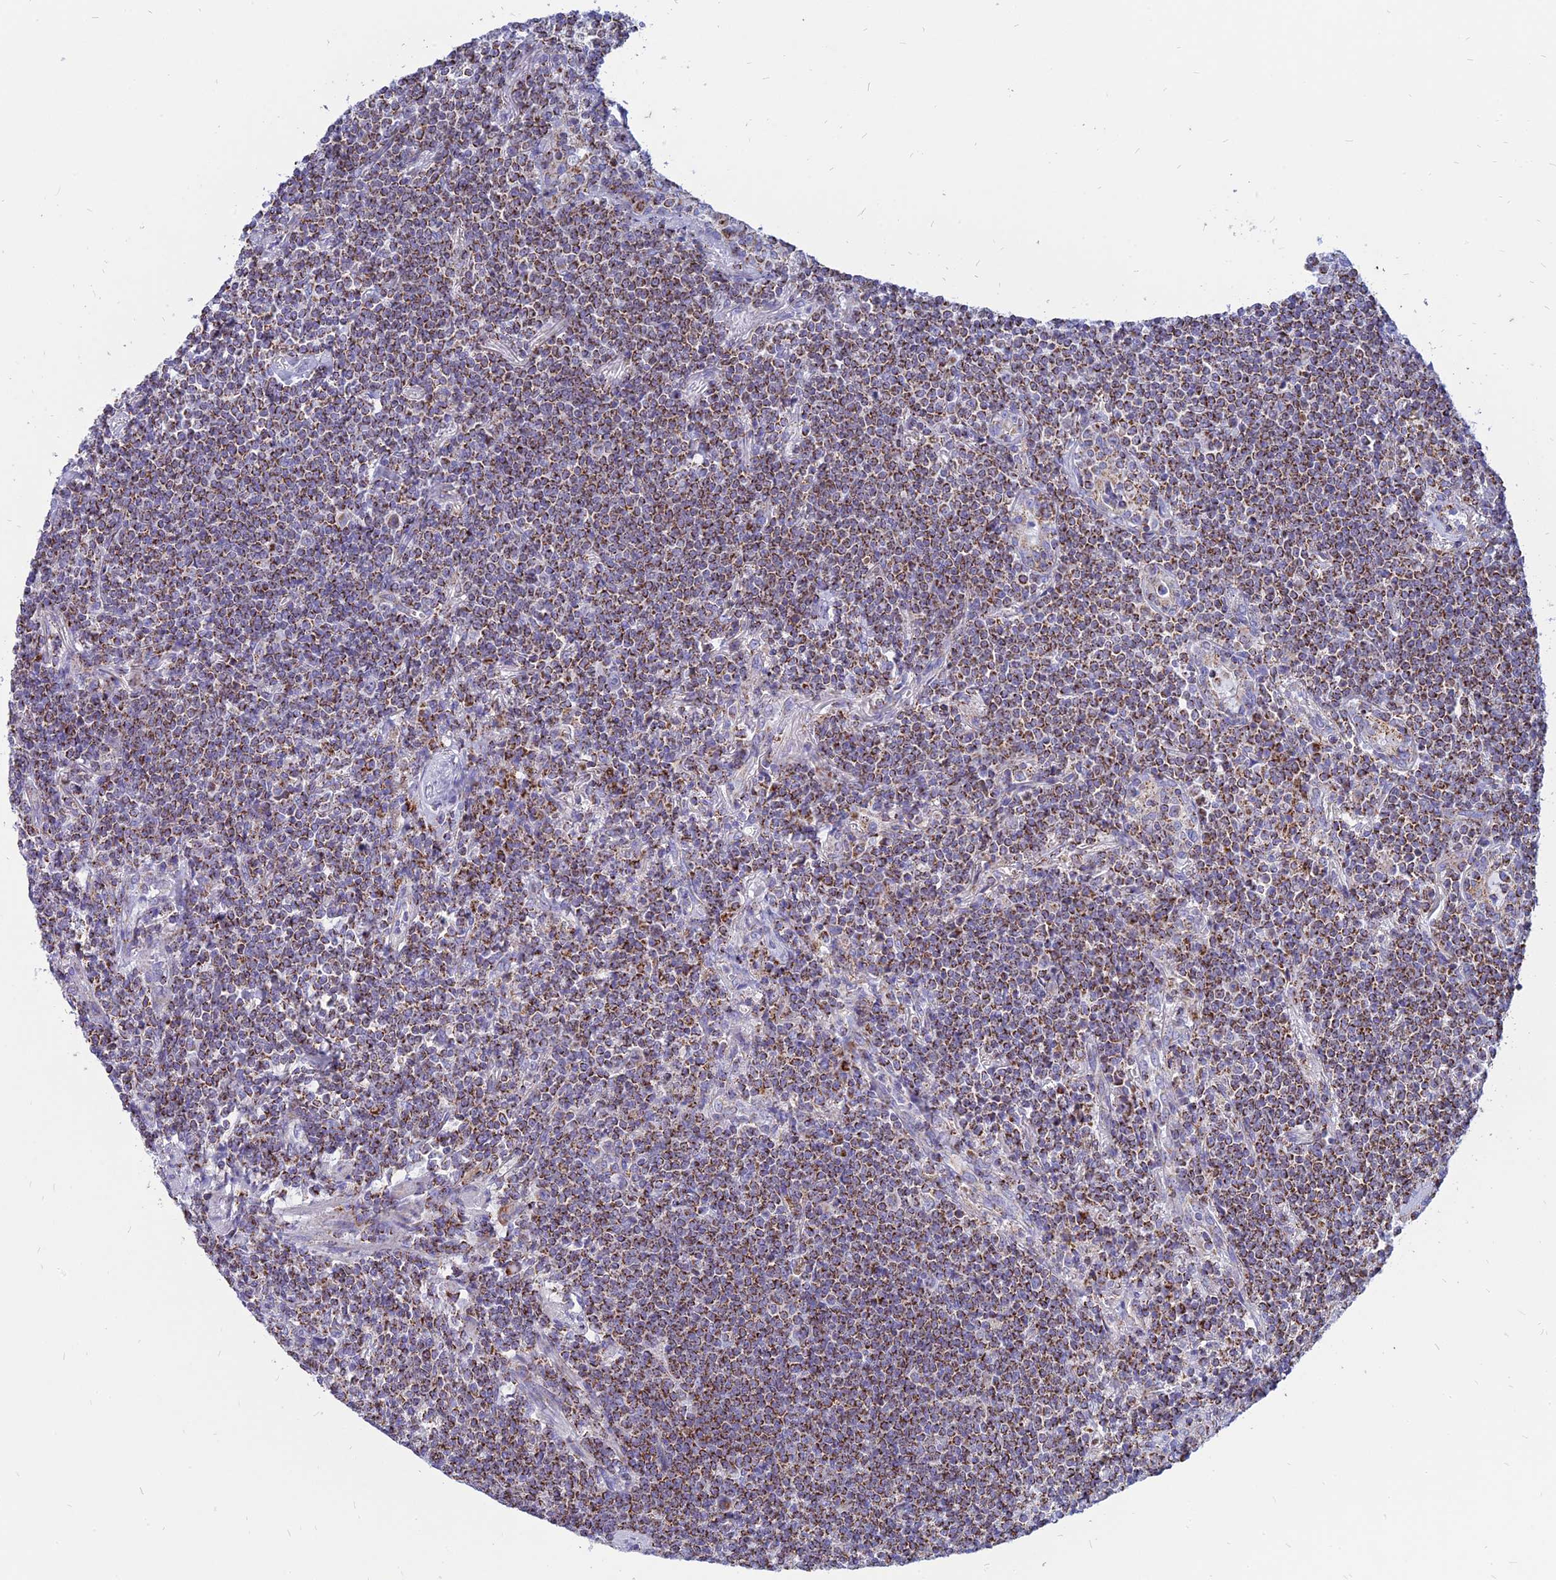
{"staining": {"intensity": "moderate", "quantity": ">75%", "location": "cytoplasmic/membranous"}, "tissue": "lymphoma", "cell_type": "Tumor cells", "image_type": "cancer", "snomed": [{"axis": "morphology", "description": "Malignant lymphoma, non-Hodgkin's type, Low grade"}, {"axis": "topography", "description": "Lung"}], "caption": "This is a micrograph of immunohistochemistry staining of lymphoma, which shows moderate expression in the cytoplasmic/membranous of tumor cells.", "gene": "PACC1", "patient": {"sex": "female", "age": 71}}